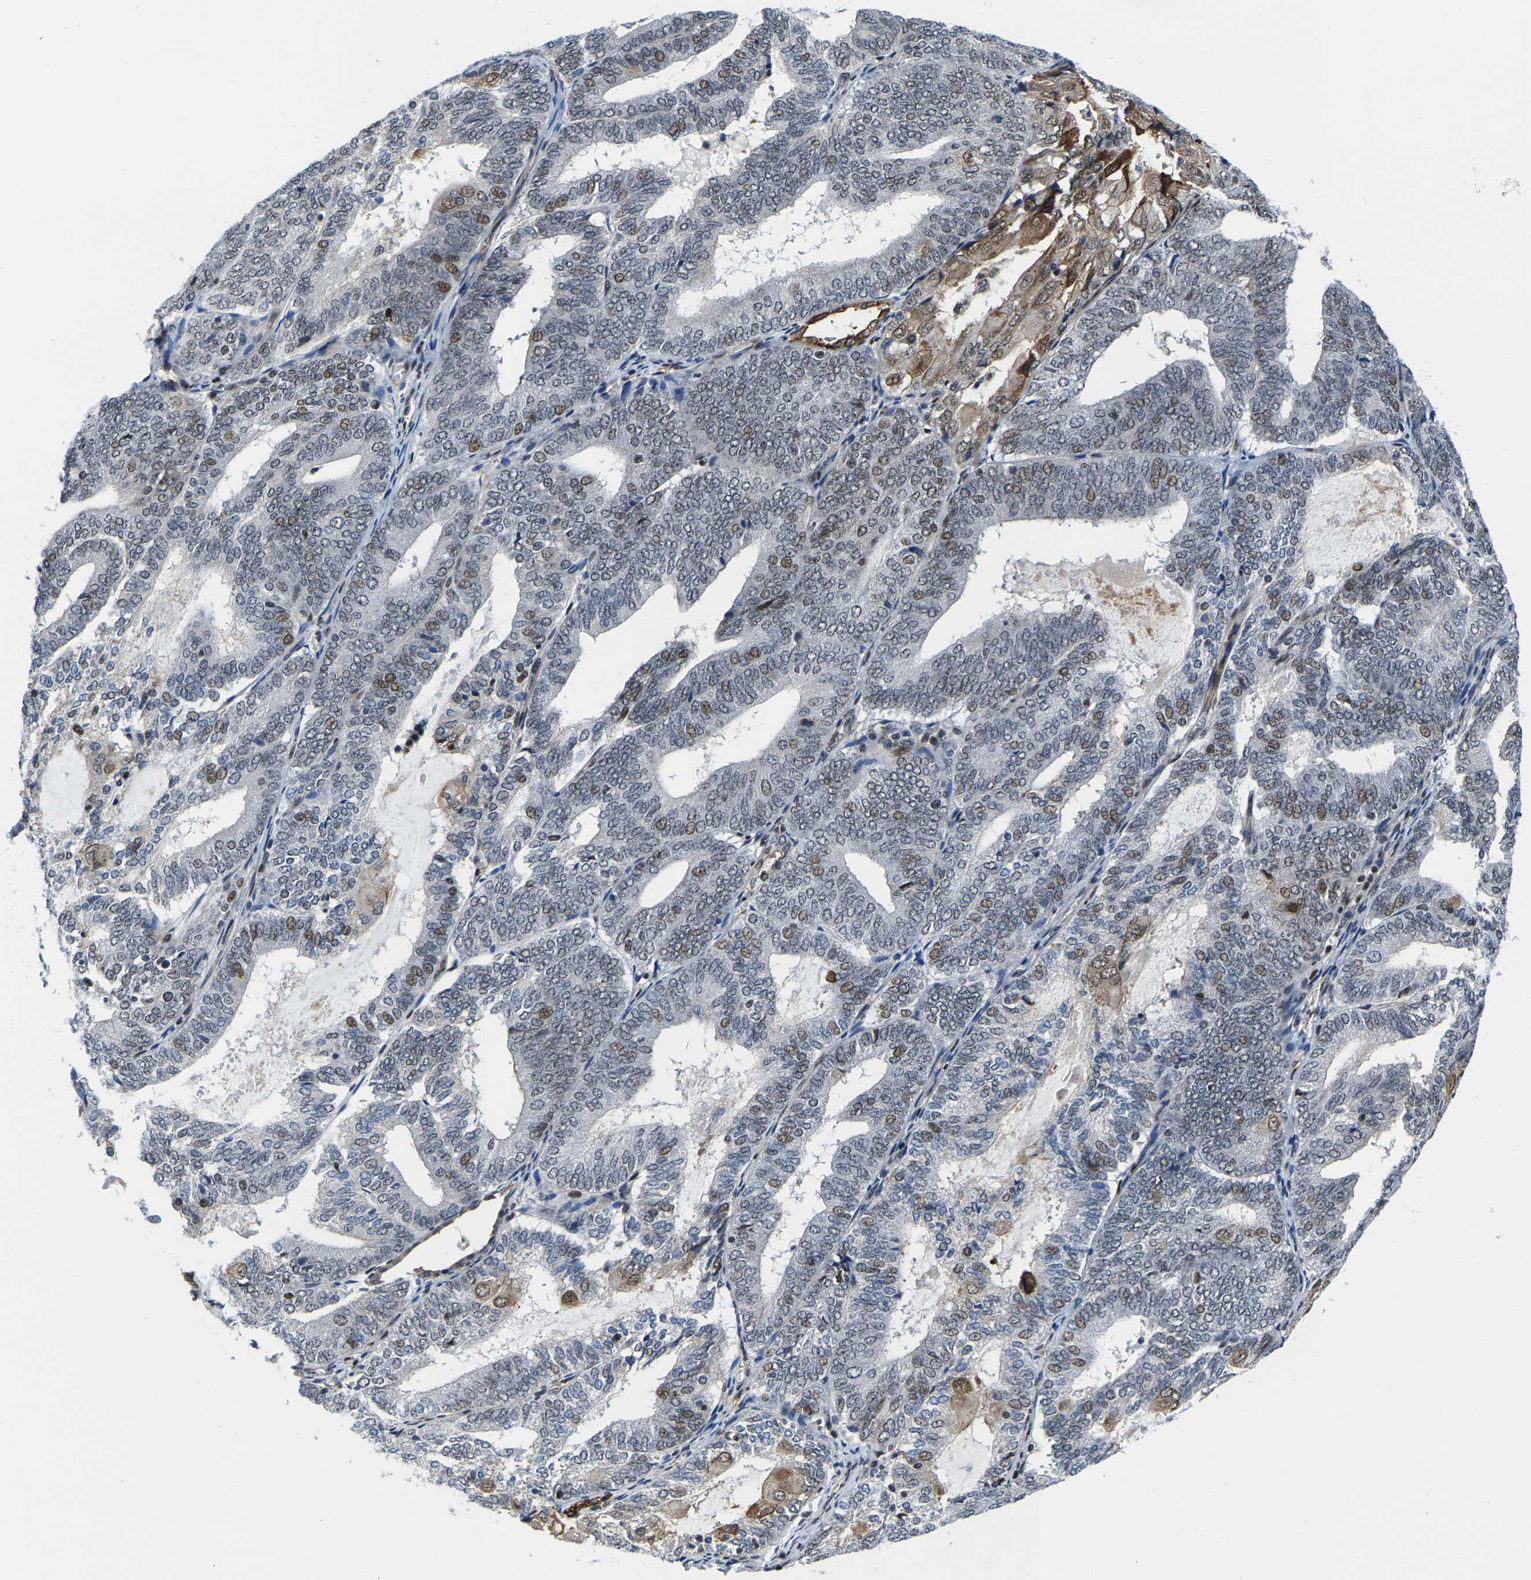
{"staining": {"intensity": "weak", "quantity": "25%-75%", "location": "nuclear"}, "tissue": "endometrial cancer", "cell_type": "Tumor cells", "image_type": "cancer", "snomed": [{"axis": "morphology", "description": "Adenocarcinoma, NOS"}, {"axis": "topography", "description": "Endometrium"}], "caption": "This is an image of immunohistochemistry staining of endometrial cancer (adenocarcinoma), which shows weak positivity in the nuclear of tumor cells.", "gene": "GTPBP10", "patient": {"sex": "female", "age": 81}}